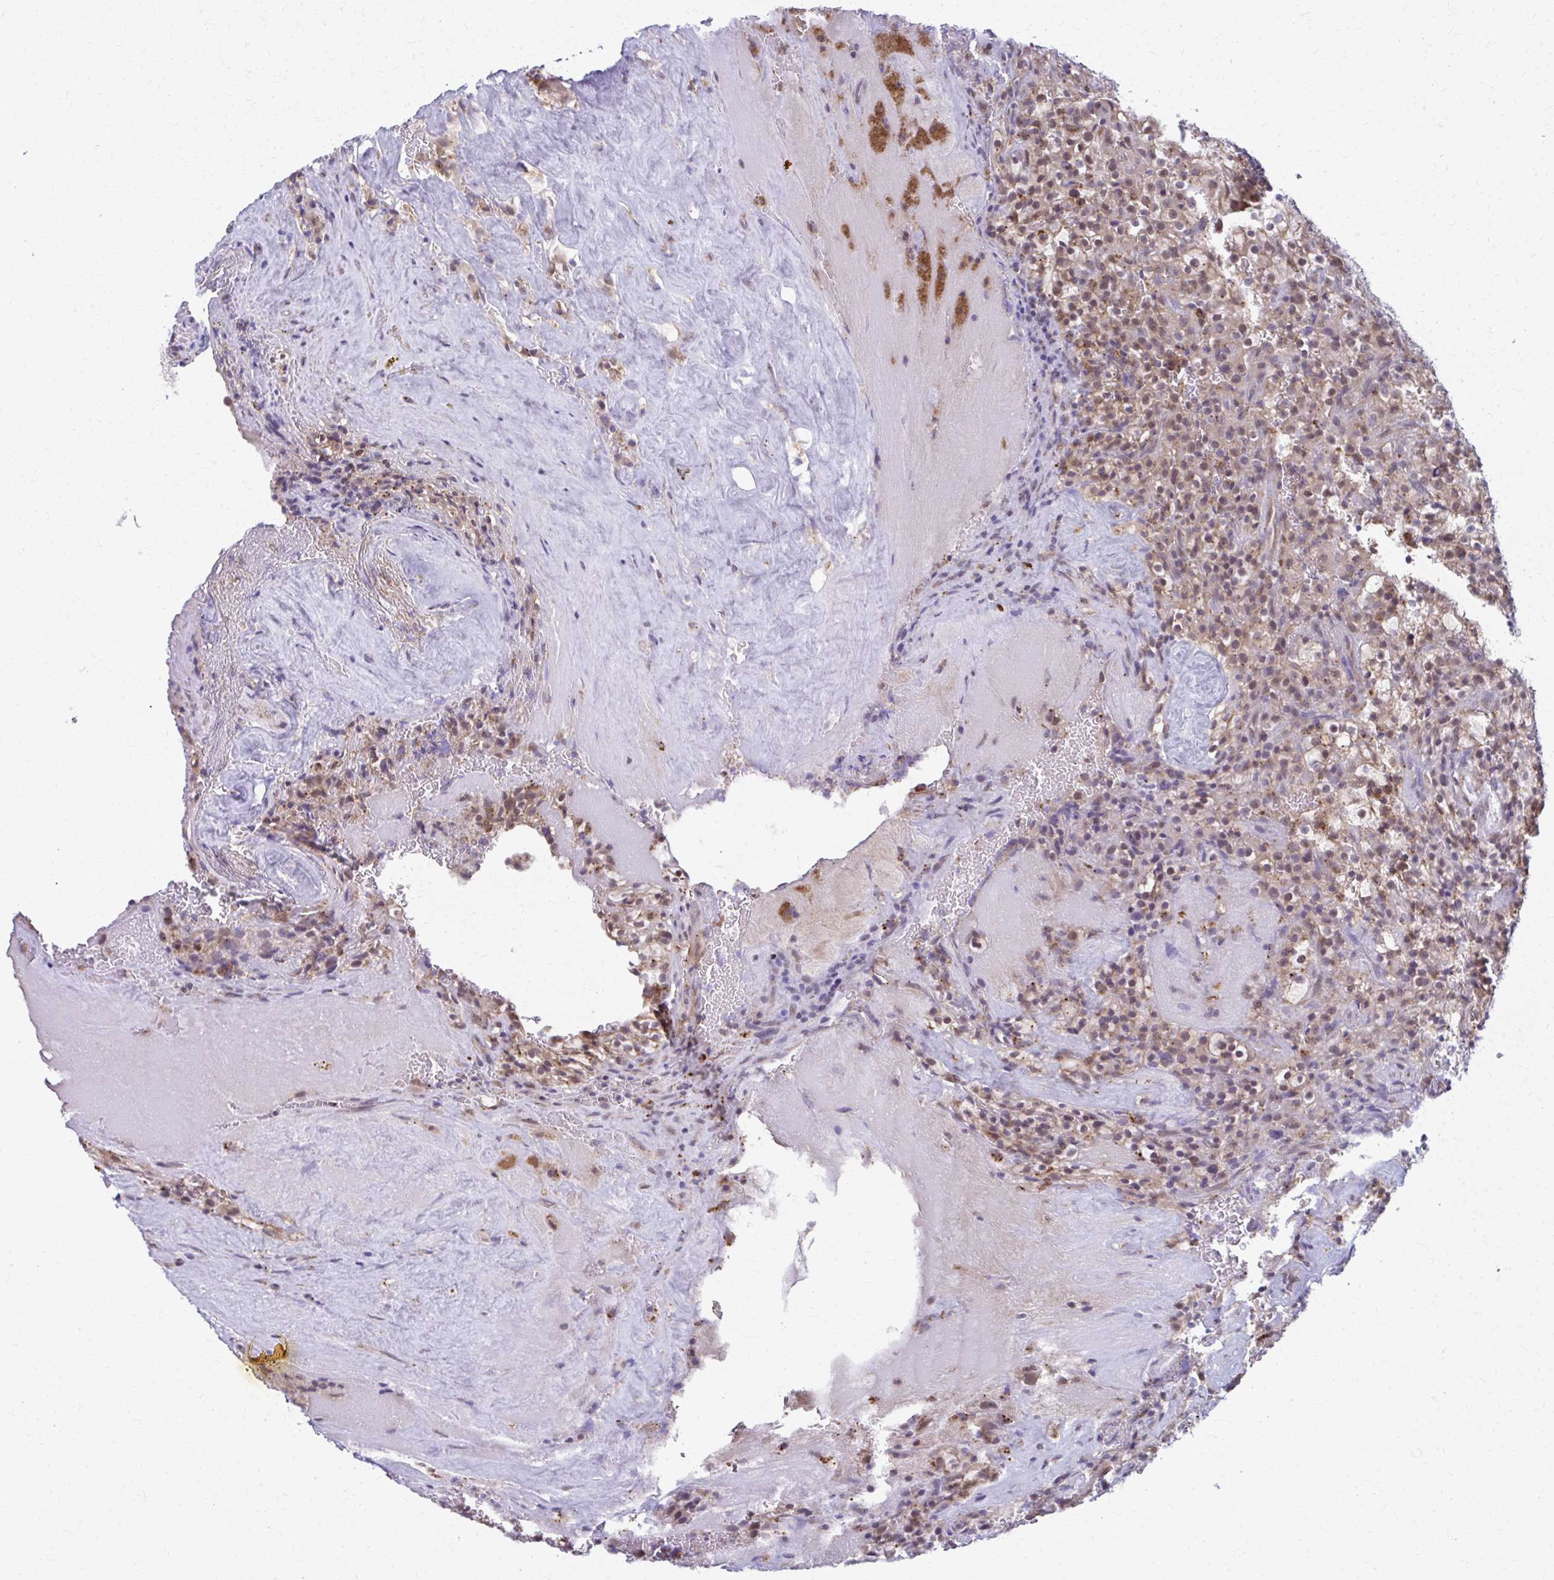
{"staining": {"intensity": "moderate", "quantity": "<25%", "location": "cytoplasmic/membranous,nuclear"}, "tissue": "renal cancer", "cell_type": "Tumor cells", "image_type": "cancer", "snomed": [{"axis": "morphology", "description": "Adenocarcinoma, NOS"}, {"axis": "topography", "description": "Kidney"}], "caption": "This image displays immunohistochemistry (IHC) staining of adenocarcinoma (renal), with low moderate cytoplasmic/membranous and nuclear expression in approximately <25% of tumor cells.", "gene": "LRRC4B", "patient": {"sex": "female", "age": 74}}